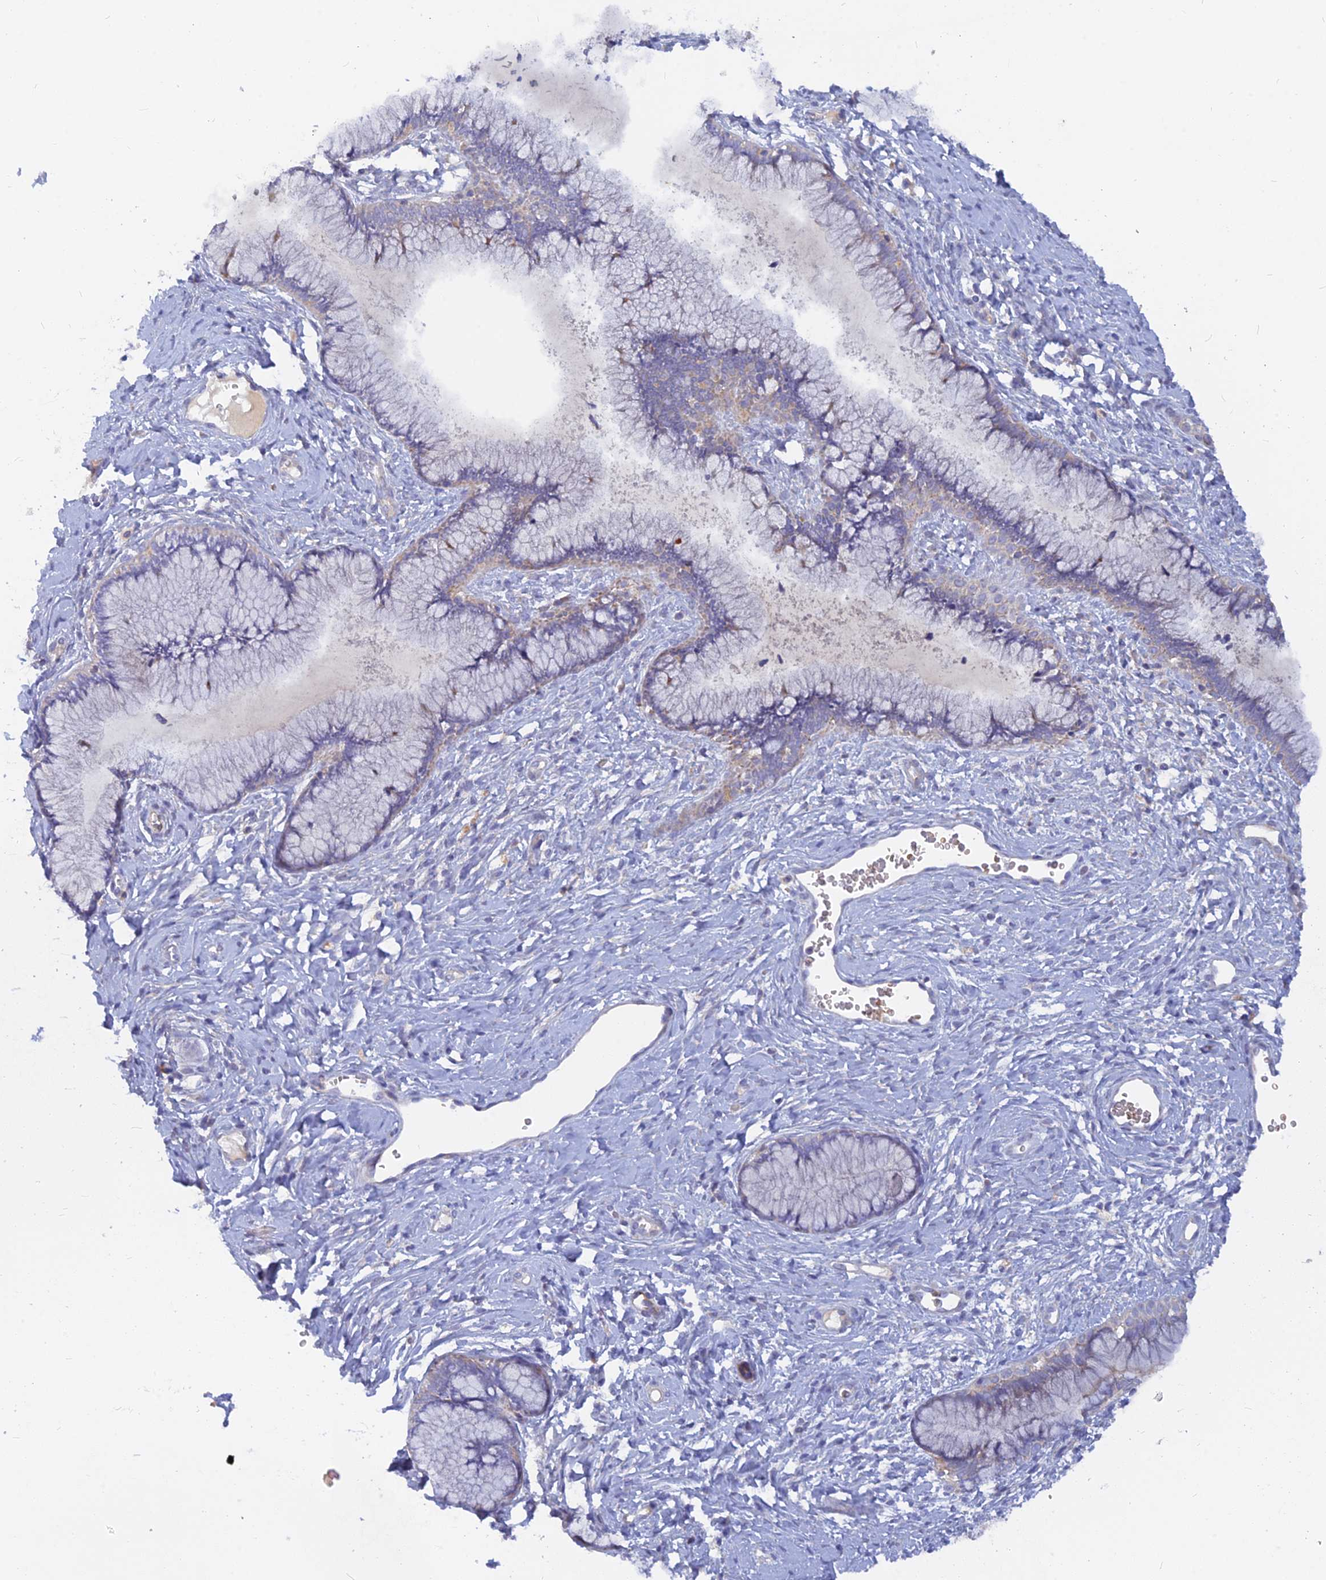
{"staining": {"intensity": "weak", "quantity": "<25%", "location": "cytoplasmic/membranous"}, "tissue": "cervix", "cell_type": "Glandular cells", "image_type": "normal", "snomed": [{"axis": "morphology", "description": "Normal tissue, NOS"}, {"axis": "topography", "description": "Cervix"}], "caption": "This micrograph is of benign cervix stained with IHC to label a protein in brown with the nuclei are counter-stained blue. There is no positivity in glandular cells. (DAB (3,3'-diaminobenzidine) IHC, high magnification).", "gene": "CACNA1B", "patient": {"sex": "female", "age": 42}}